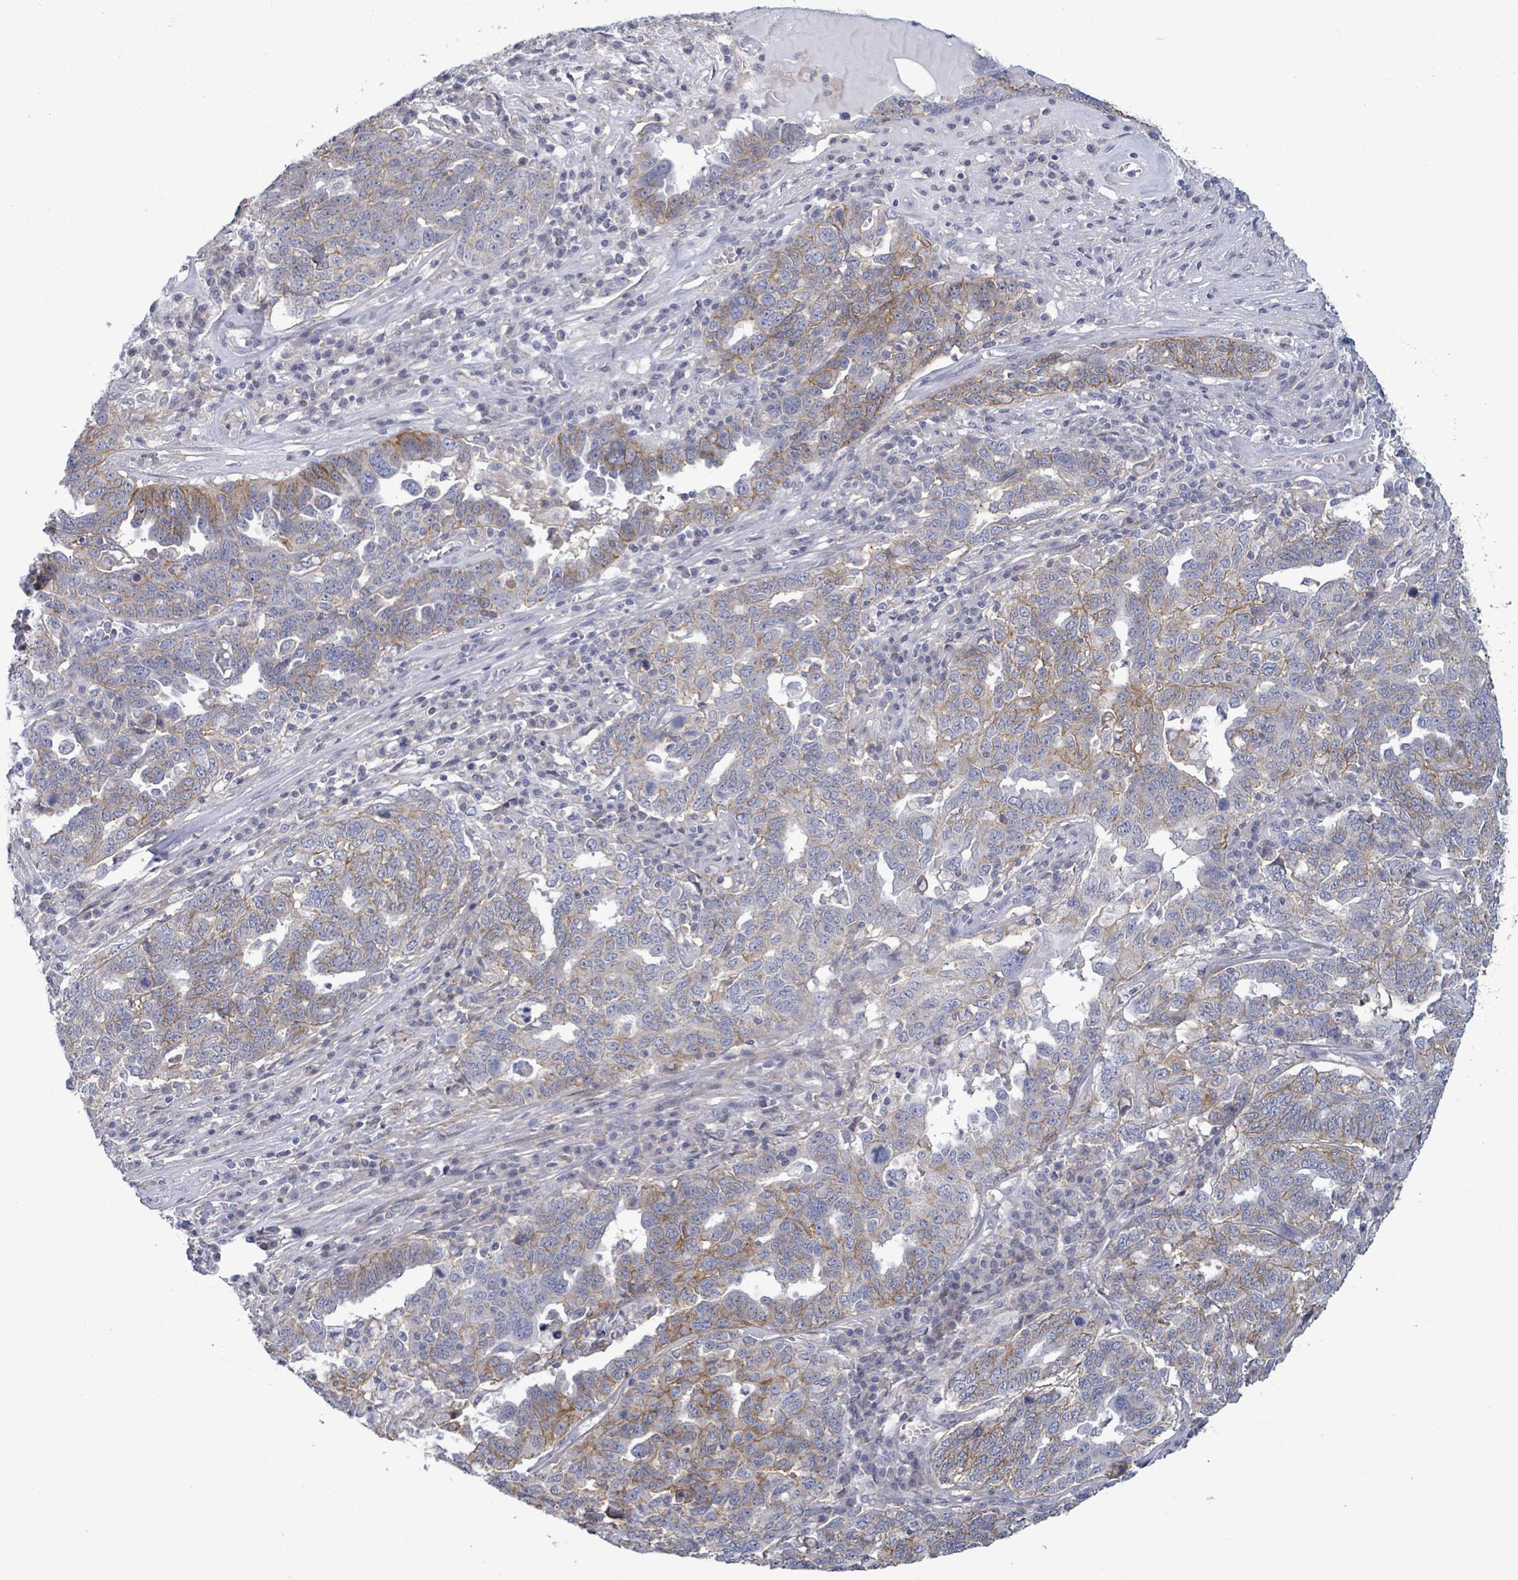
{"staining": {"intensity": "moderate", "quantity": "25%-75%", "location": "cytoplasmic/membranous"}, "tissue": "ovarian cancer", "cell_type": "Tumor cells", "image_type": "cancer", "snomed": [{"axis": "morphology", "description": "Carcinoma, endometroid"}, {"axis": "topography", "description": "Ovary"}], "caption": "This is a micrograph of IHC staining of endometroid carcinoma (ovarian), which shows moderate positivity in the cytoplasmic/membranous of tumor cells.", "gene": "BSG", "patient": {"sex": "female", "age": 62}}